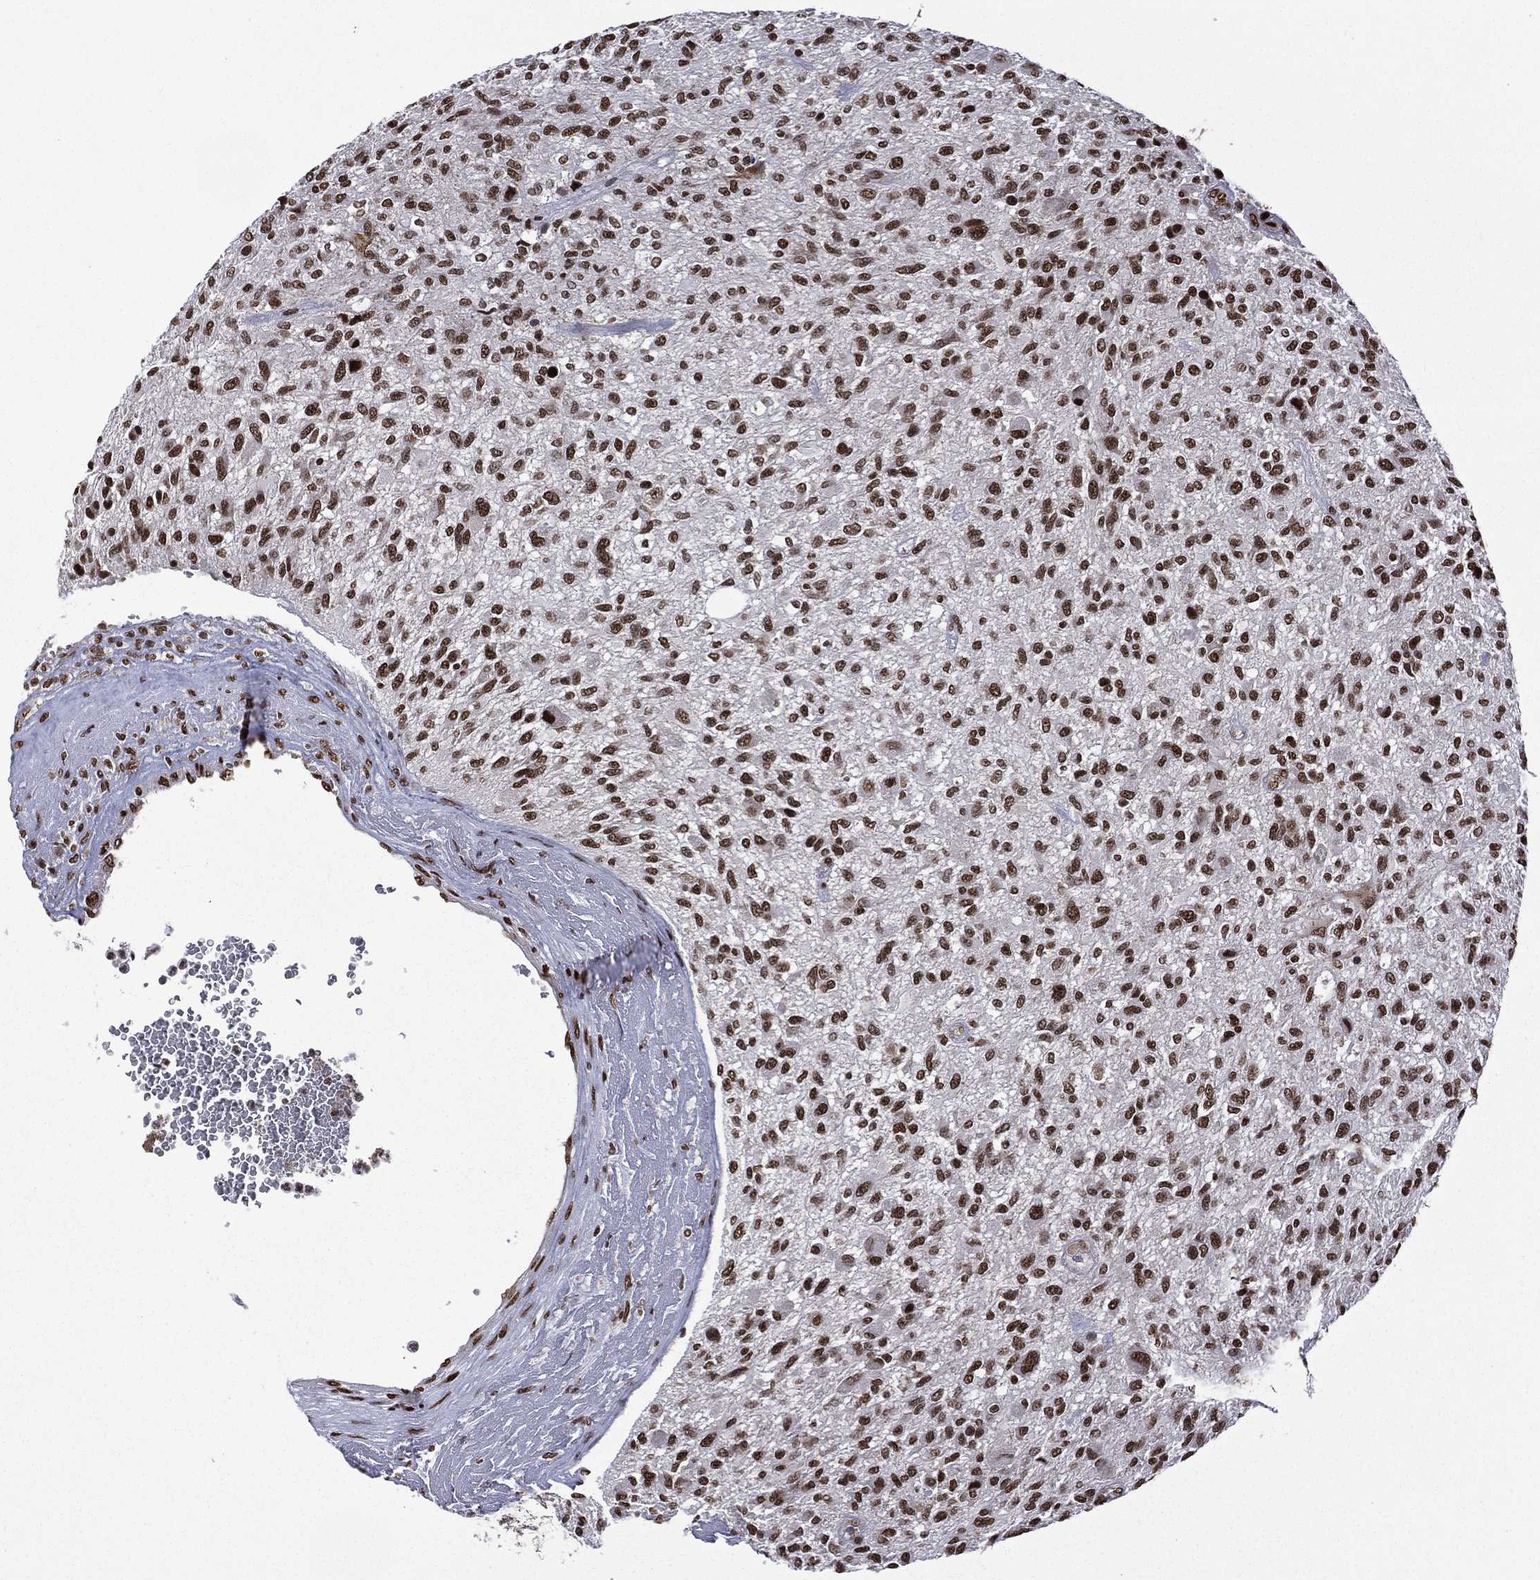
{"staining": {"intensity": "strong", "quantity": ">75%", "location": "nuclear"}, "tissue": "glioma", "cell_type": "Tumor cells", "image_type": "cancer", "snomed": [{"axis": "morphology", "description": "Glioma, malignant, High grade"}, {"axis": "topography", "description": "Brain"}], "caption": "Protein expression analysis of glioma displays strong nuclear staining in about >75% of tumor cells.", "gene": "C5orf24", "patient": {"sex": "male", "age": 47}}